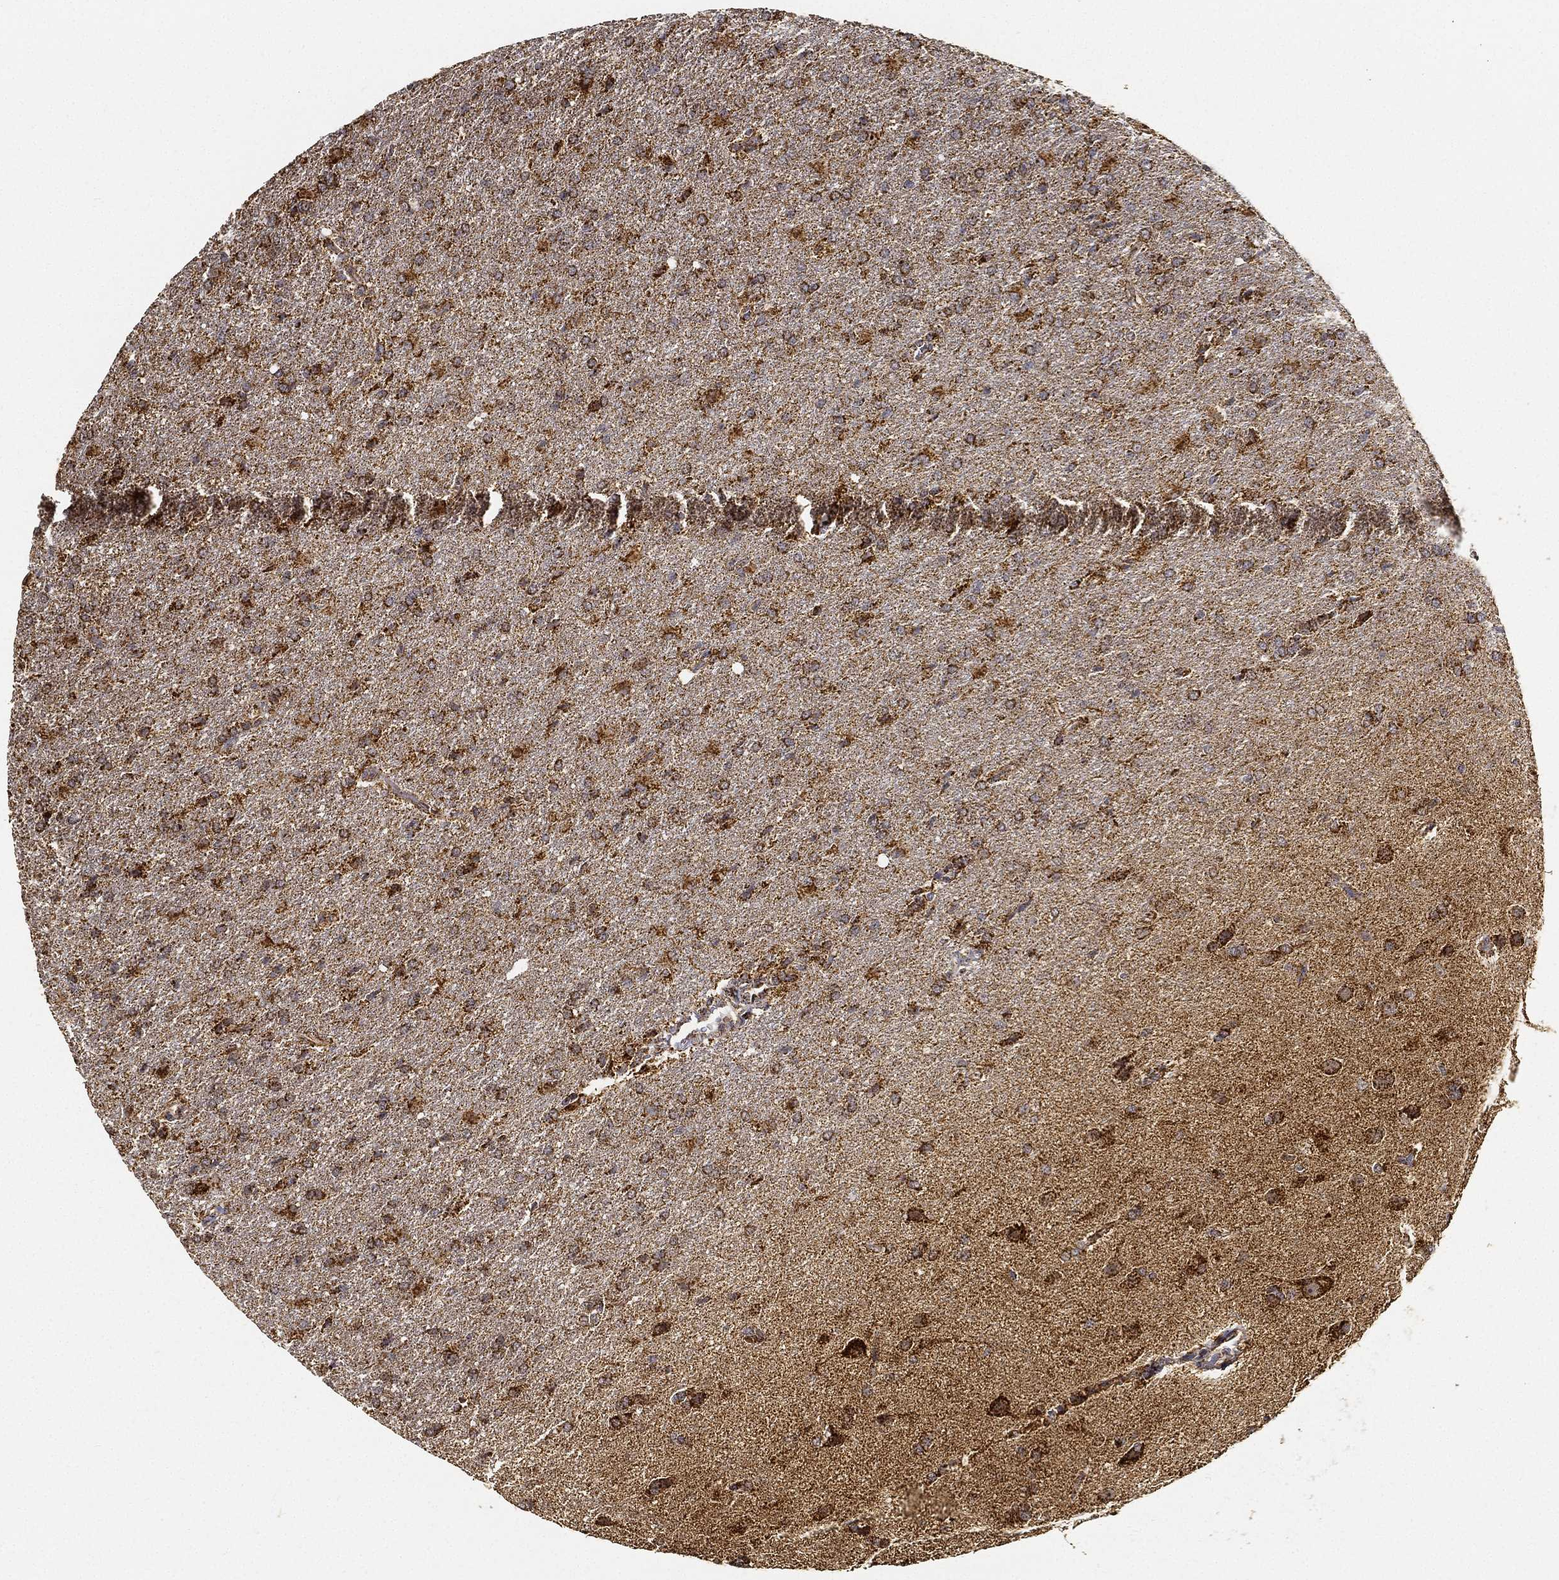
{"staining": {"intensity": "strong", "quantity": ">75%", "location": "cytoplasmic/membranous"}, "tissue": "glioma", "cell_type": "Tumor cells", "image_type": "cancer", "snomed": [{"axis": "morphology", "description": "Glioma, malignant, High grade"}, {"axis": "topography", "description": "Brain"}], "caption": "Glioma was stained to show a protein in brown. There is high levels of strong cytoplasmic/membranous expression in approximately >75% of tumor cells.", "gene": "NDUFAB1", "patient": {"sex": "male", "age": 68}}